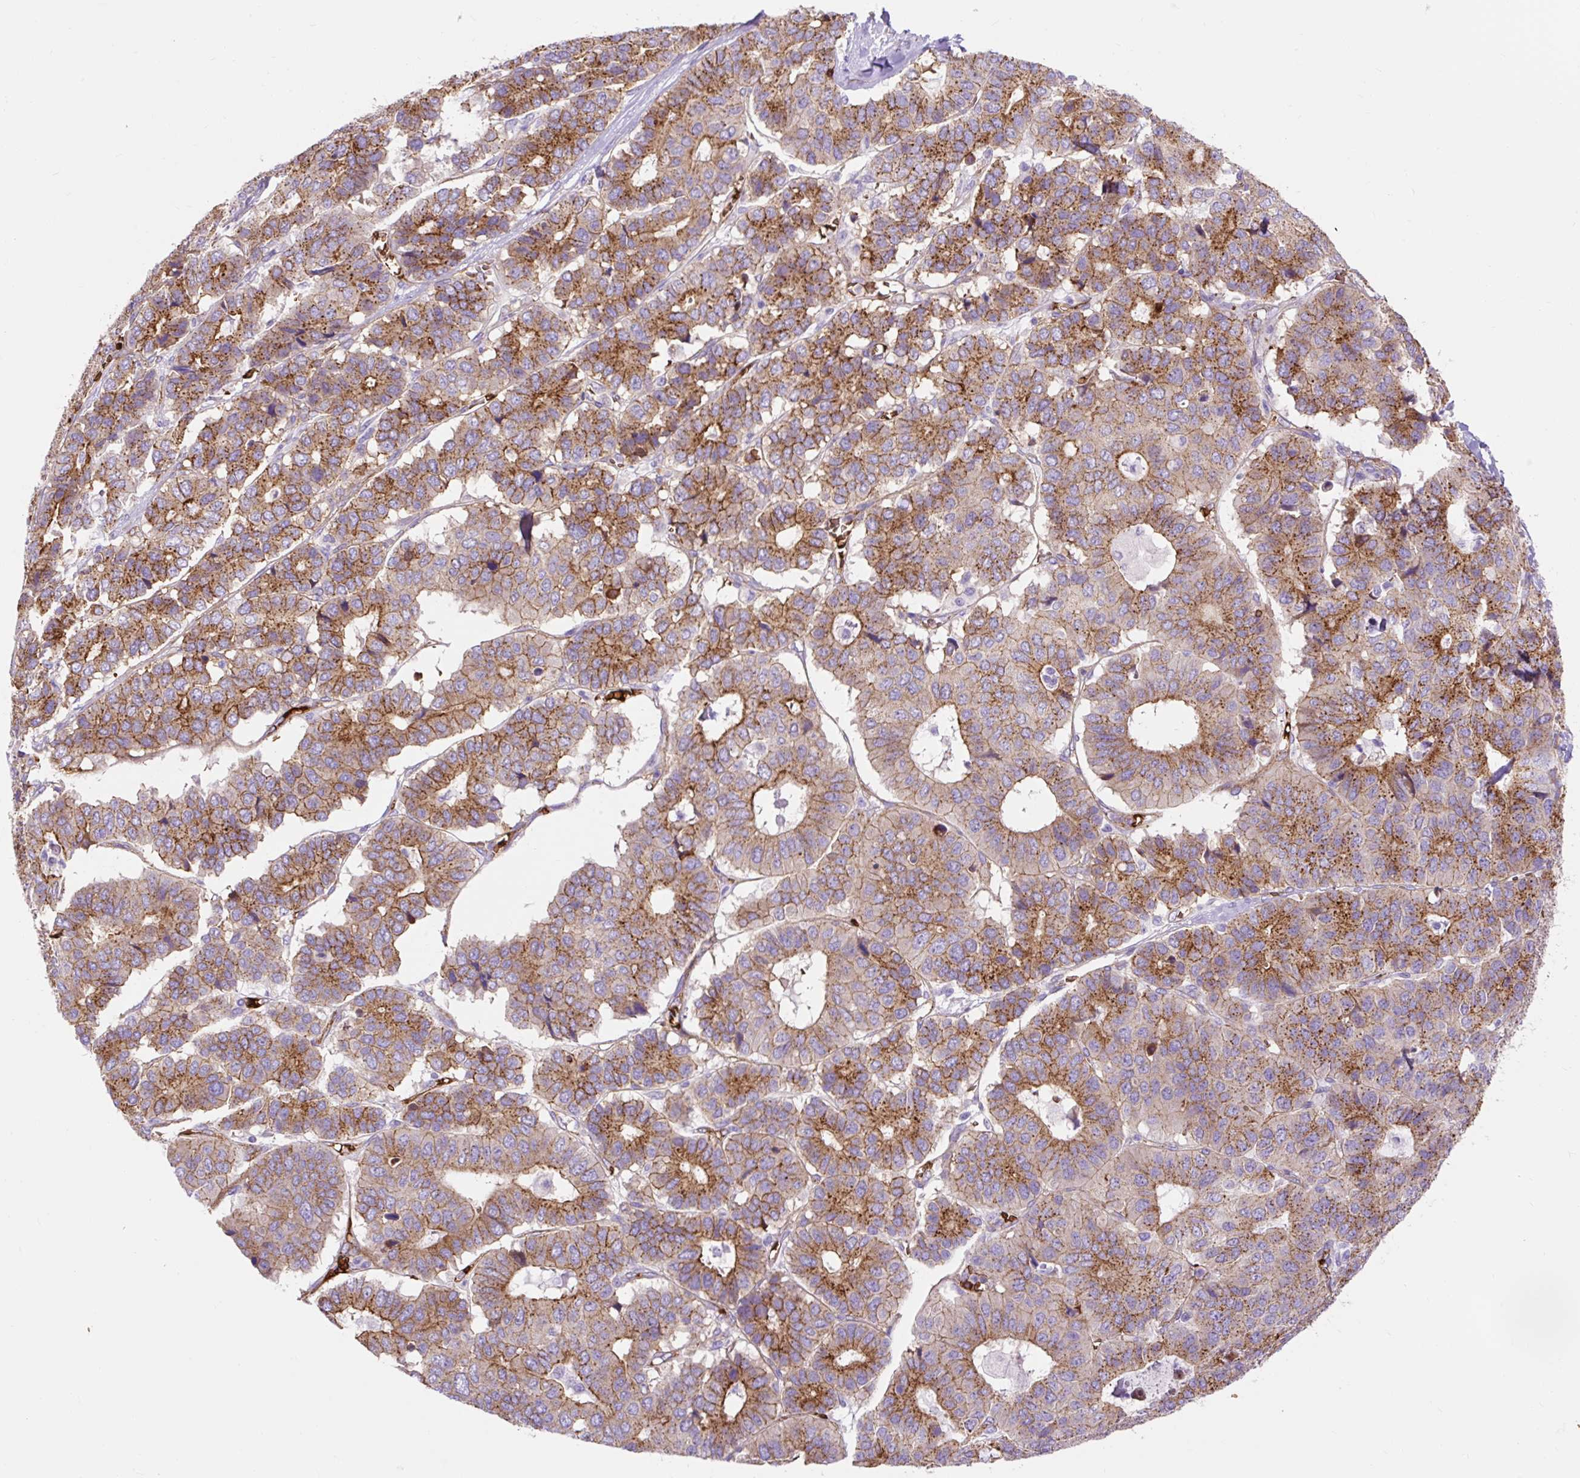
{"staining": {"intensity": "strong", "quantity": ">75%", "location": "cytoplasmic/membranous"}, "tissue": "pancreatic cancer", "cell_type": "Tumor cells", "image_type": "cancer", "snomed": [{"axis": "morphology", "description": "Adenocarcinoma, NOS"}, {"axis": "topography", "description": "Pancreas"}], "caption": "Pancreatic cancer stained with a protein marker reveals strong staining in tumor cells.", "gene": "HIP1R", "patient": {"sex": "male", "age": 50}}